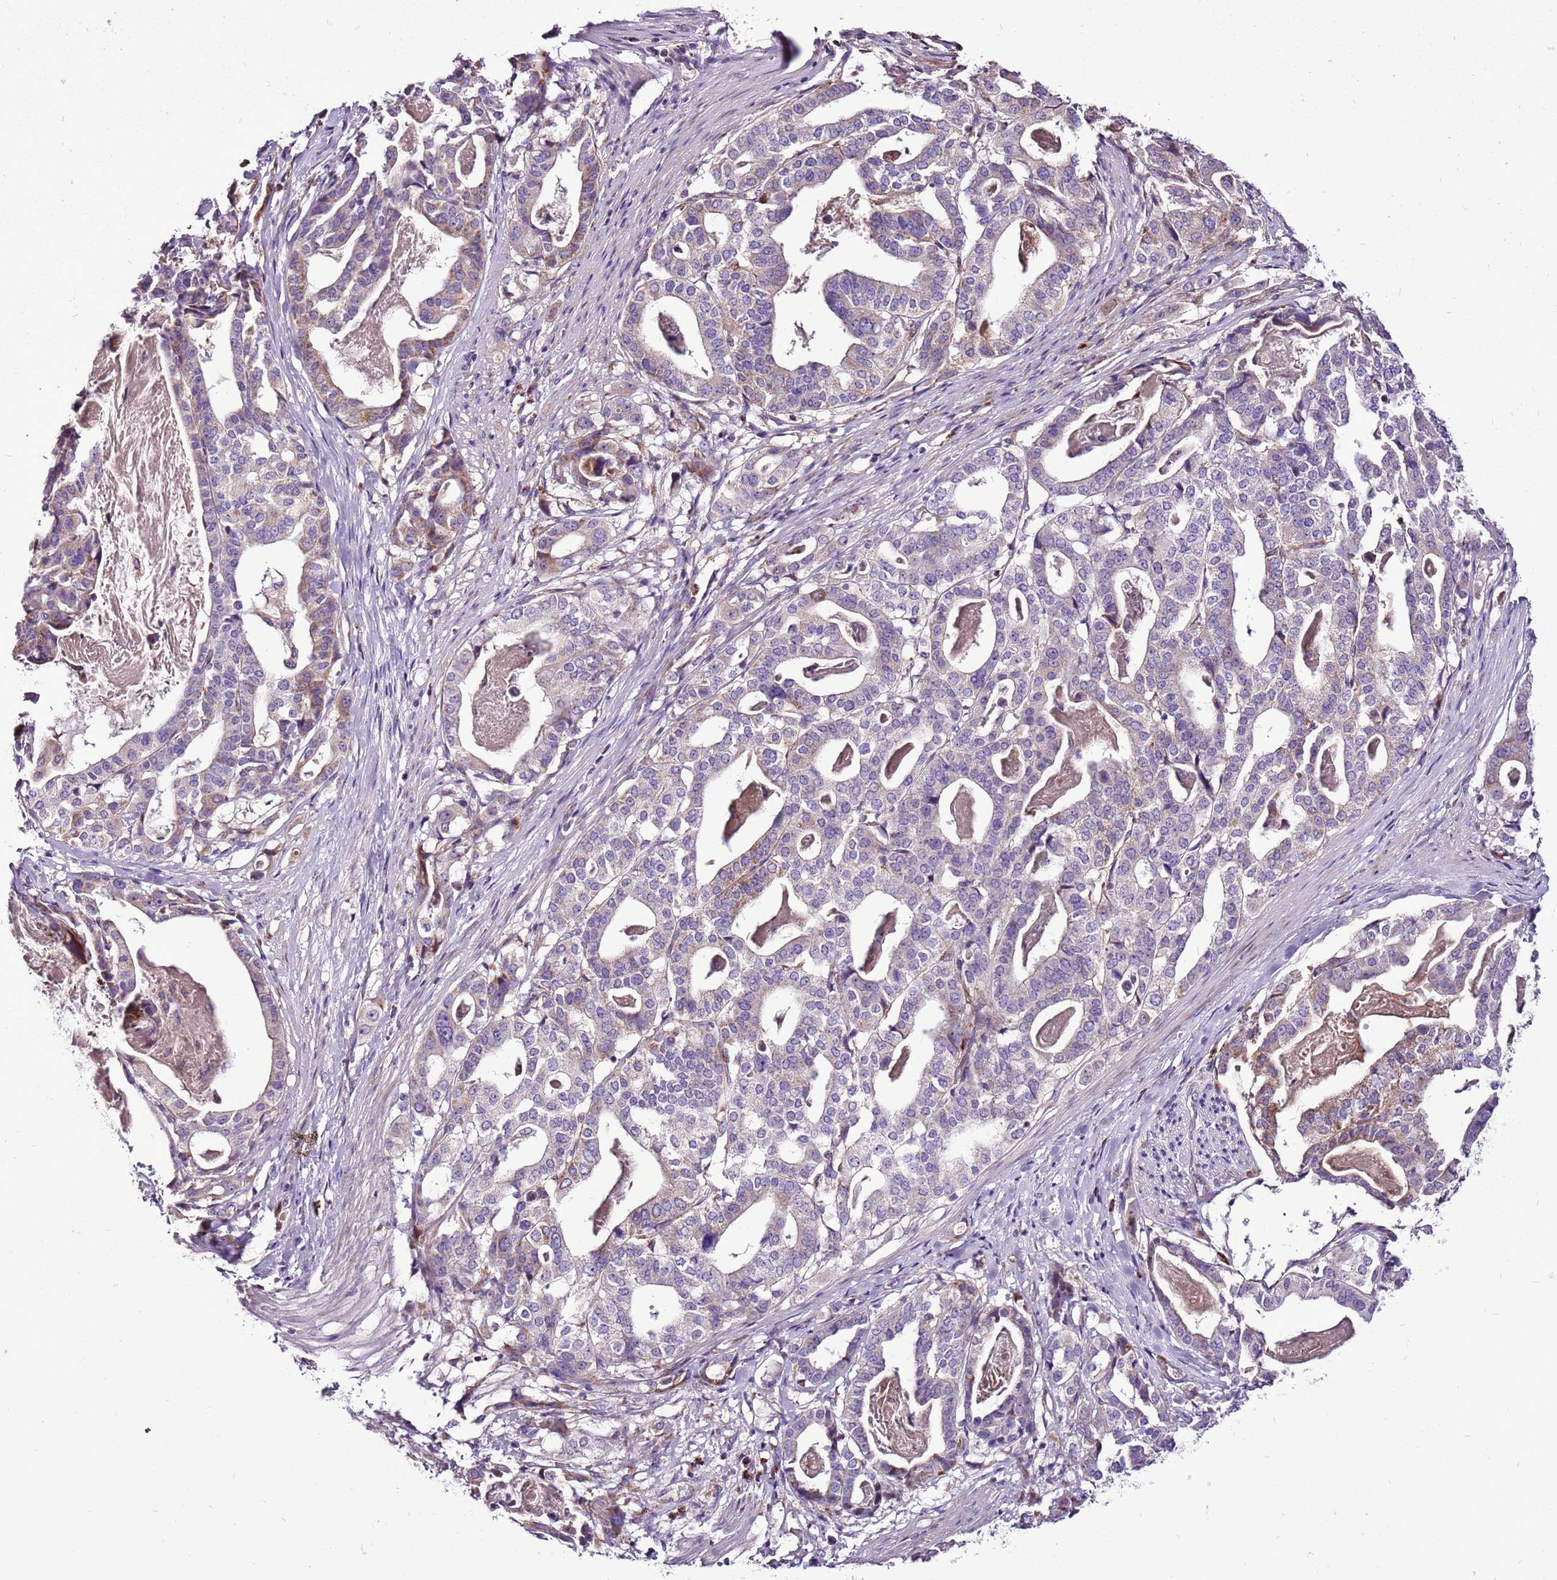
{"staining": {"intensity": "moderate", "quantity": "<25%", "location": "cytoplasmic/membranous"}, "tissue": "stomach cancer", "cell_type": "Tumor cells", "image_type": "cancer", "snomed": [{"axis": "morphology", "description": "Adenocarcinoma, NOS"}, {"axis": "topography", "description": "Stomach"}], "caption": "This is an image of immunohistochemistry (IHC) staining of stomach adenocarcinoma, which shows moderate expression in the cytoplasmic/membranous of tumor cells.", "gene": "GCDH", "patient": {"sex": "male", "age": 48}}